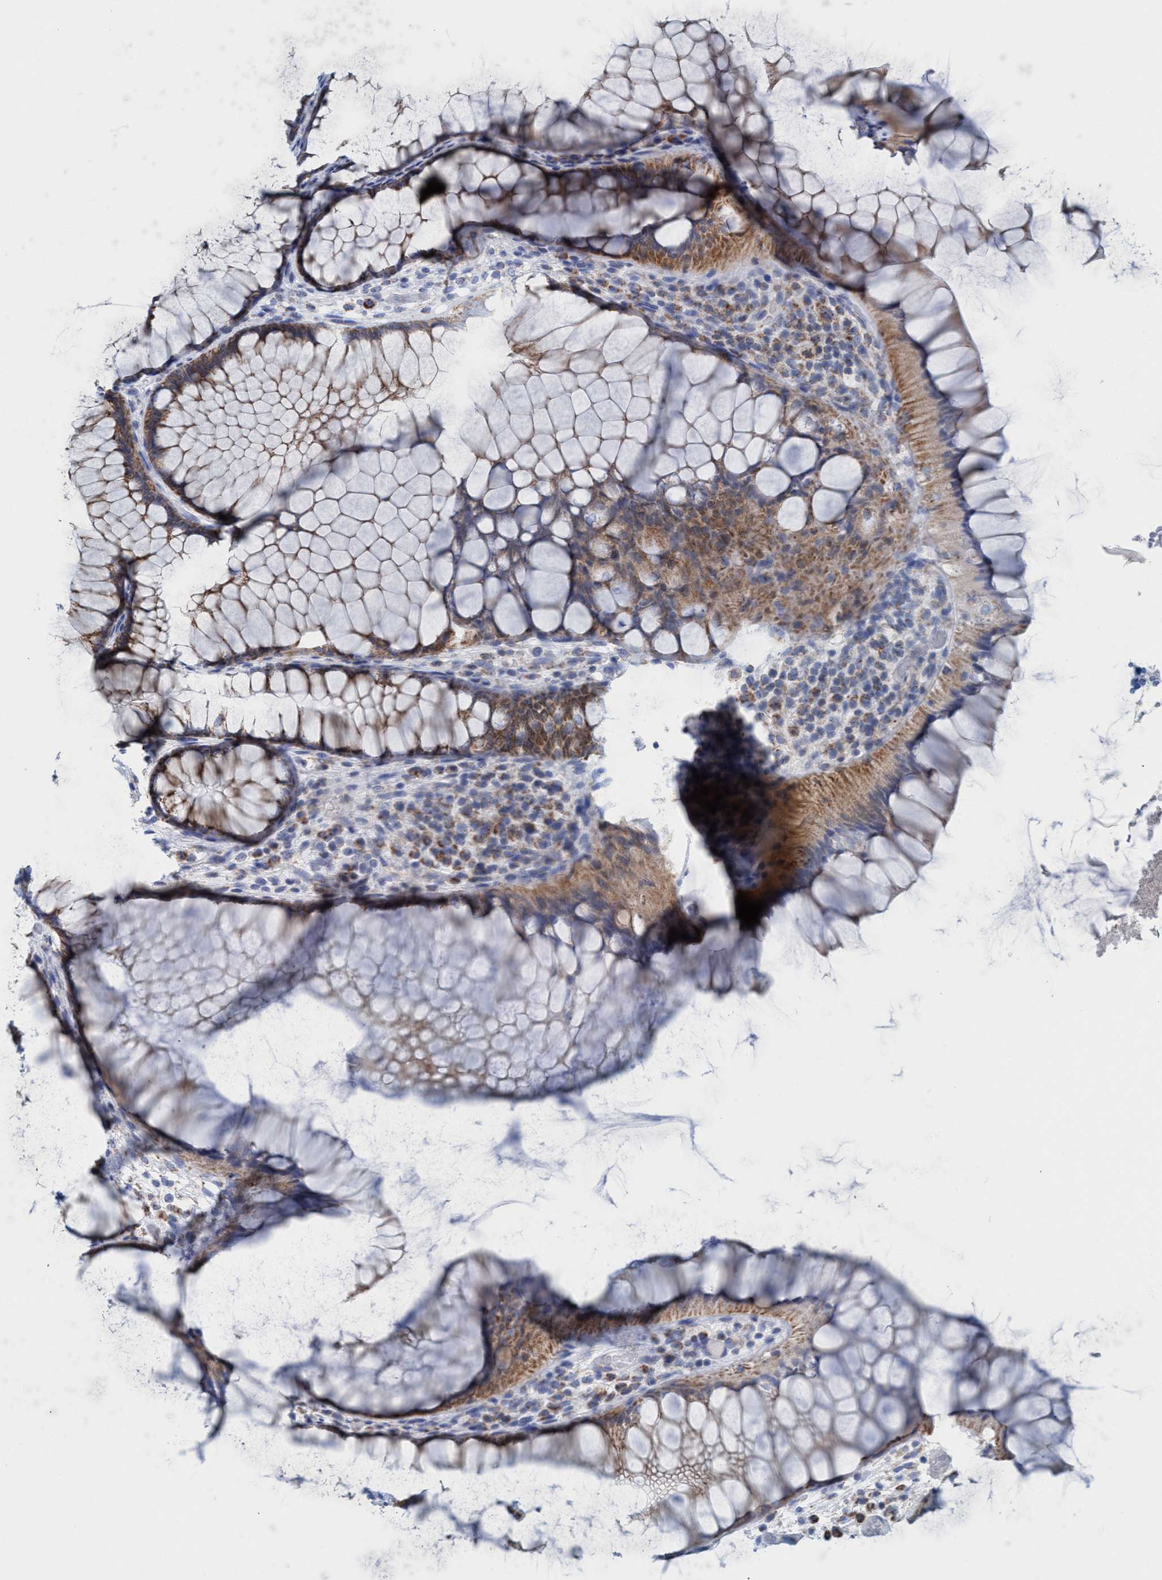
{"staining": {"intensity": "strong", "quantity": "25%-75%", "location": "cytoplasmic/membranous"}, "tissue": "rectum", "cell_type": "Glandular cells", "image_type": "normal", "snomed": [{"axis": "morphology", "description": "Normal tissue, NOS"}, {"axis": "topography", "description": "Rectum"}], "caption": "This photomicrograph reveals immunohistochemistry (IHC) staining of normal human rectum, with high strong cytoplasmic/membranous staining in about 25%-75% of glandular cells.", "gene": "GGA3", "patient": {"sex": "male", "age": 51}}